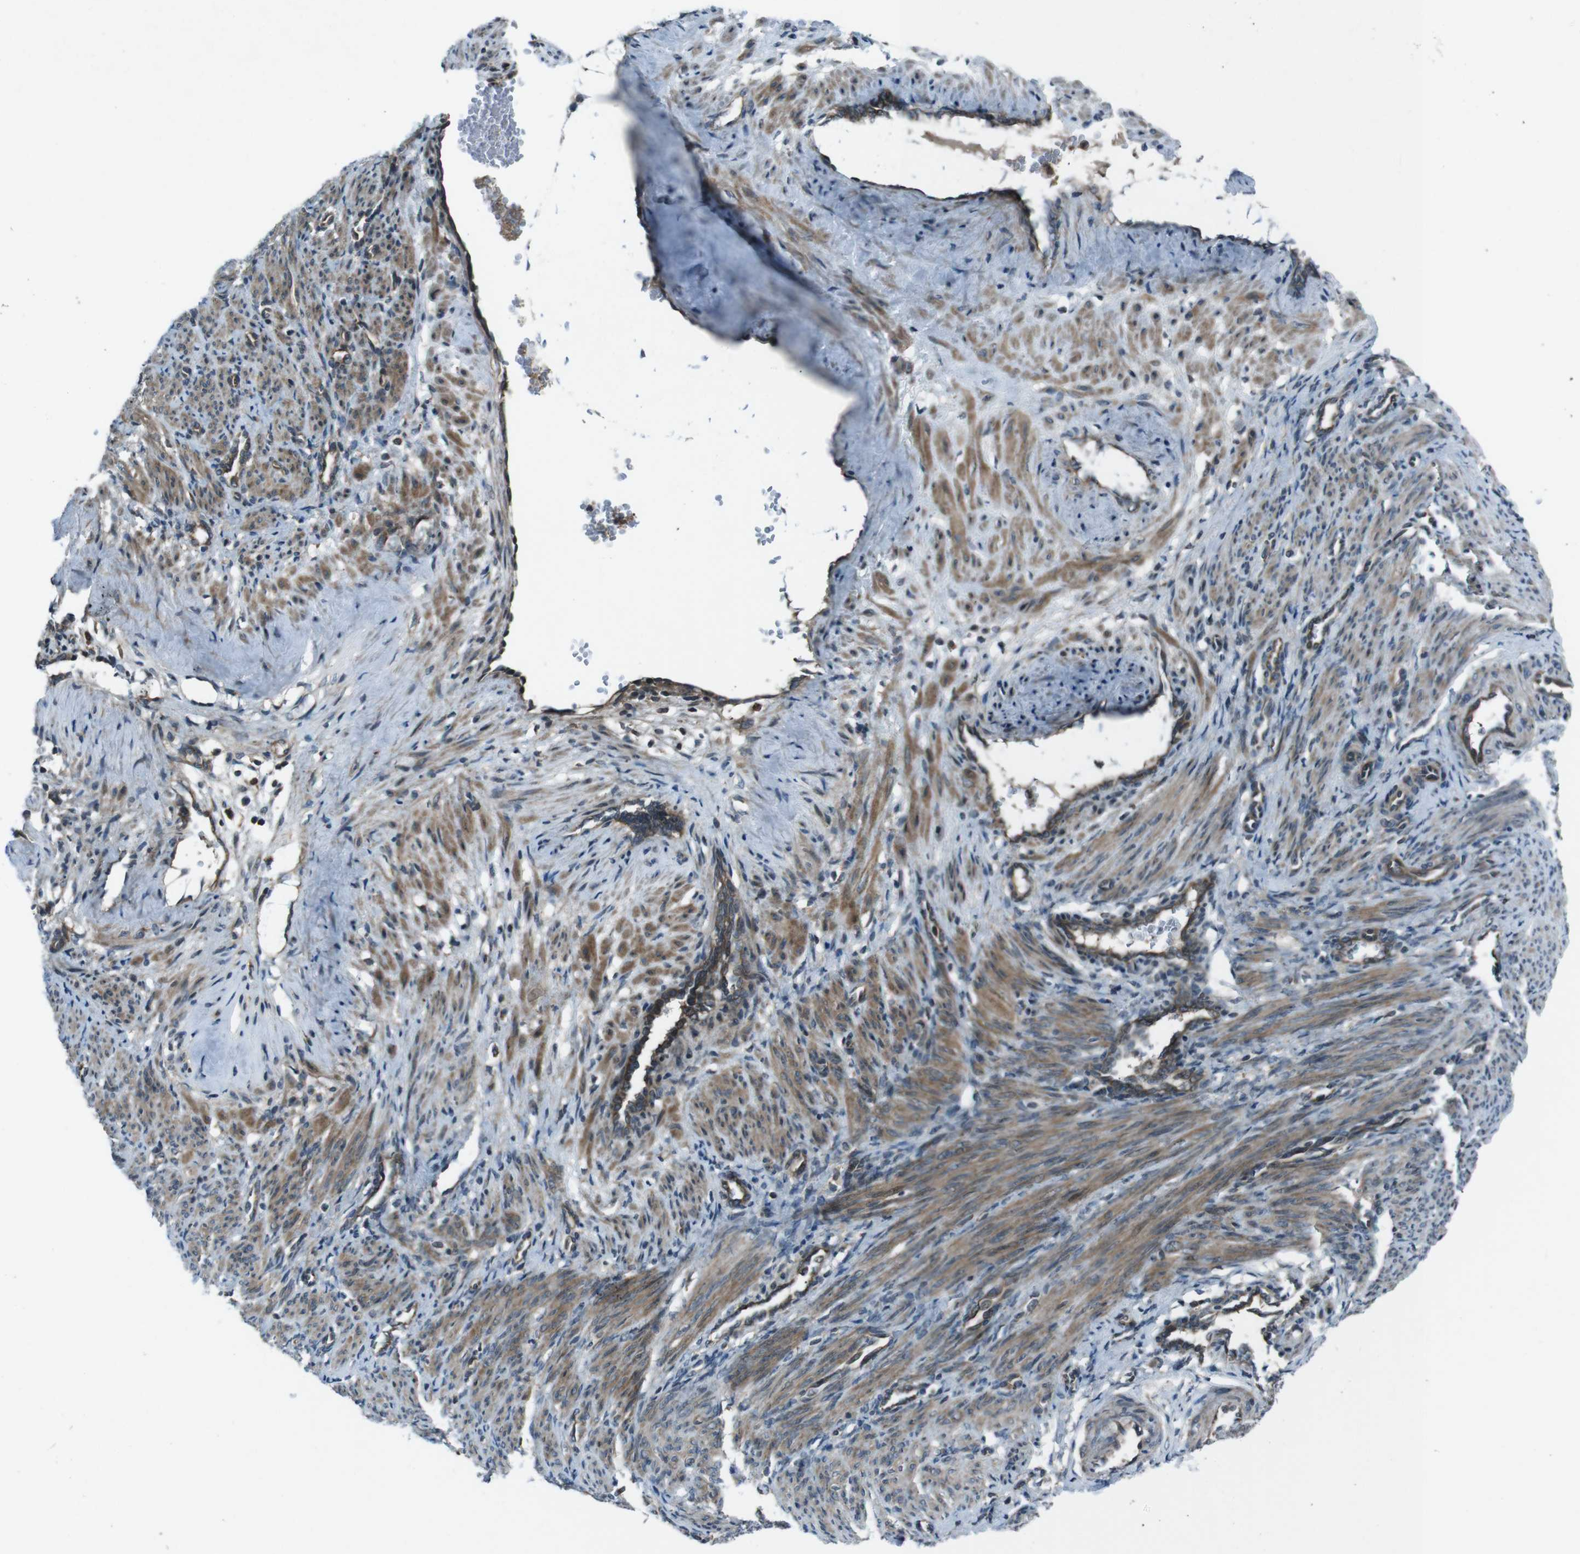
{"staining": {"intensity": "moderate", "quantity": "25%-75%", "location": "cytoplasmic/membranous"}, "tissue": "smooth muscle", "cell_type": "Smooth muscle cells", "image_type": "normal", "snomed": [{"axis": "morphology", "description": "Normal tissue, NOS"}, {"axis": "topography", "description": "Endometrium"}], "caption": "Smooth muscle cells reveal medium levels of moderate cytoplasmic/membranous expression in about 25%-75% of cells in normal human smooth muscle.", "gene": "SLC27A4", "patient": {"sex": "female", "age": 33}}